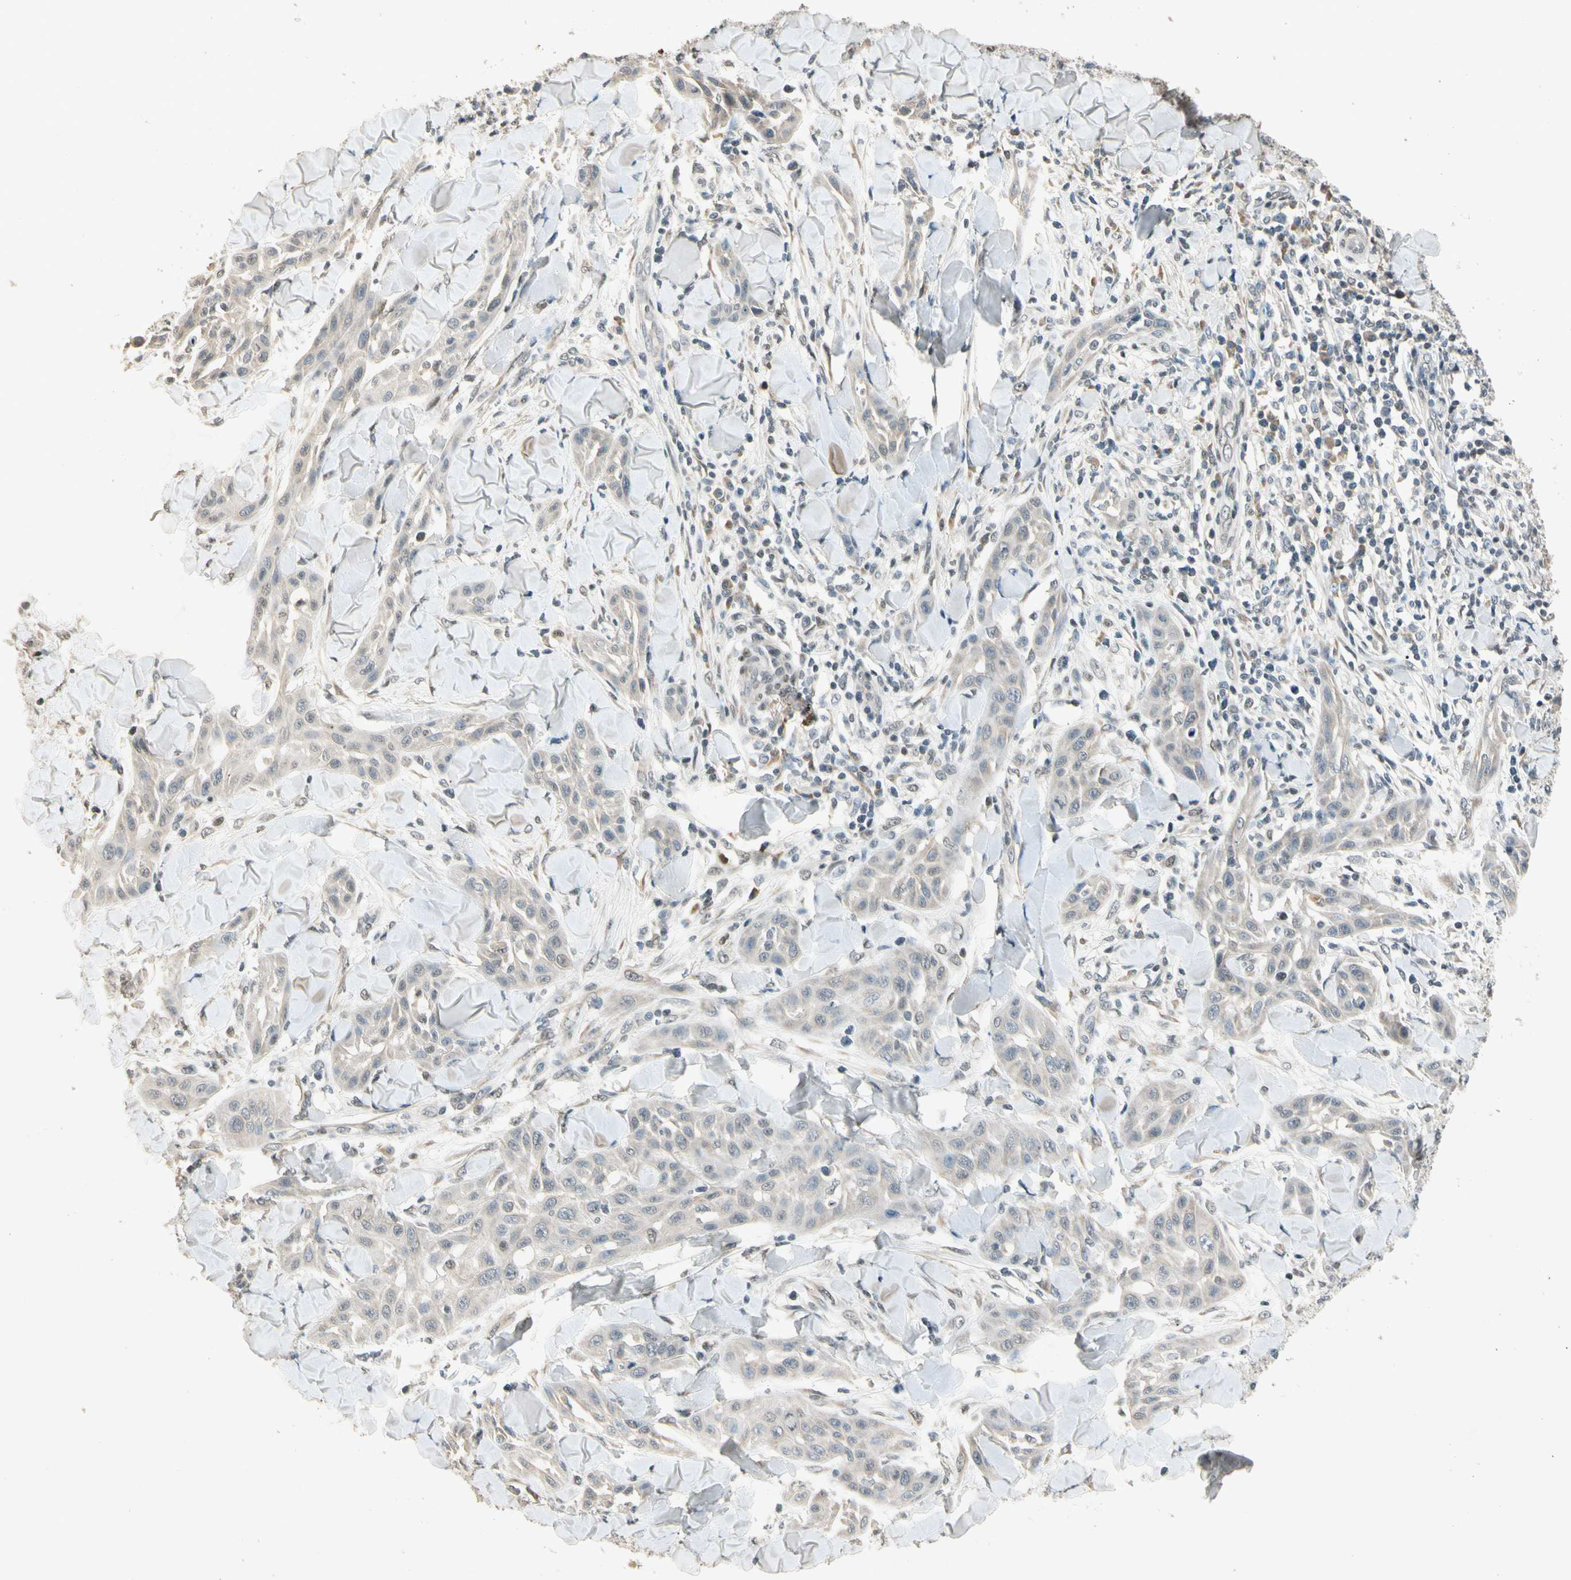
{"staining": {"intensity": "weak", "quantity": "25%-75%", "location": "cytoplasmic/membranous"}, "tissue": "skin cancer", "cell_type": "Tumor cells", "image_type": "cancer", "snomed": [{"axis": "morphology", "description": "Squamous cell carcinoma, NOS"}, {"axis": "topography", "description": "Skin"}], "caption": "This micrograph exhibits immunohistochemistry staining of human skin cancer (squamous cell carcinoma), with low weak cytoplasmic/membranous positivity in about 25%-75% of tumor cells.", "gene": "ZBTB4", "patient": {"sex": "male", "age": 24}}